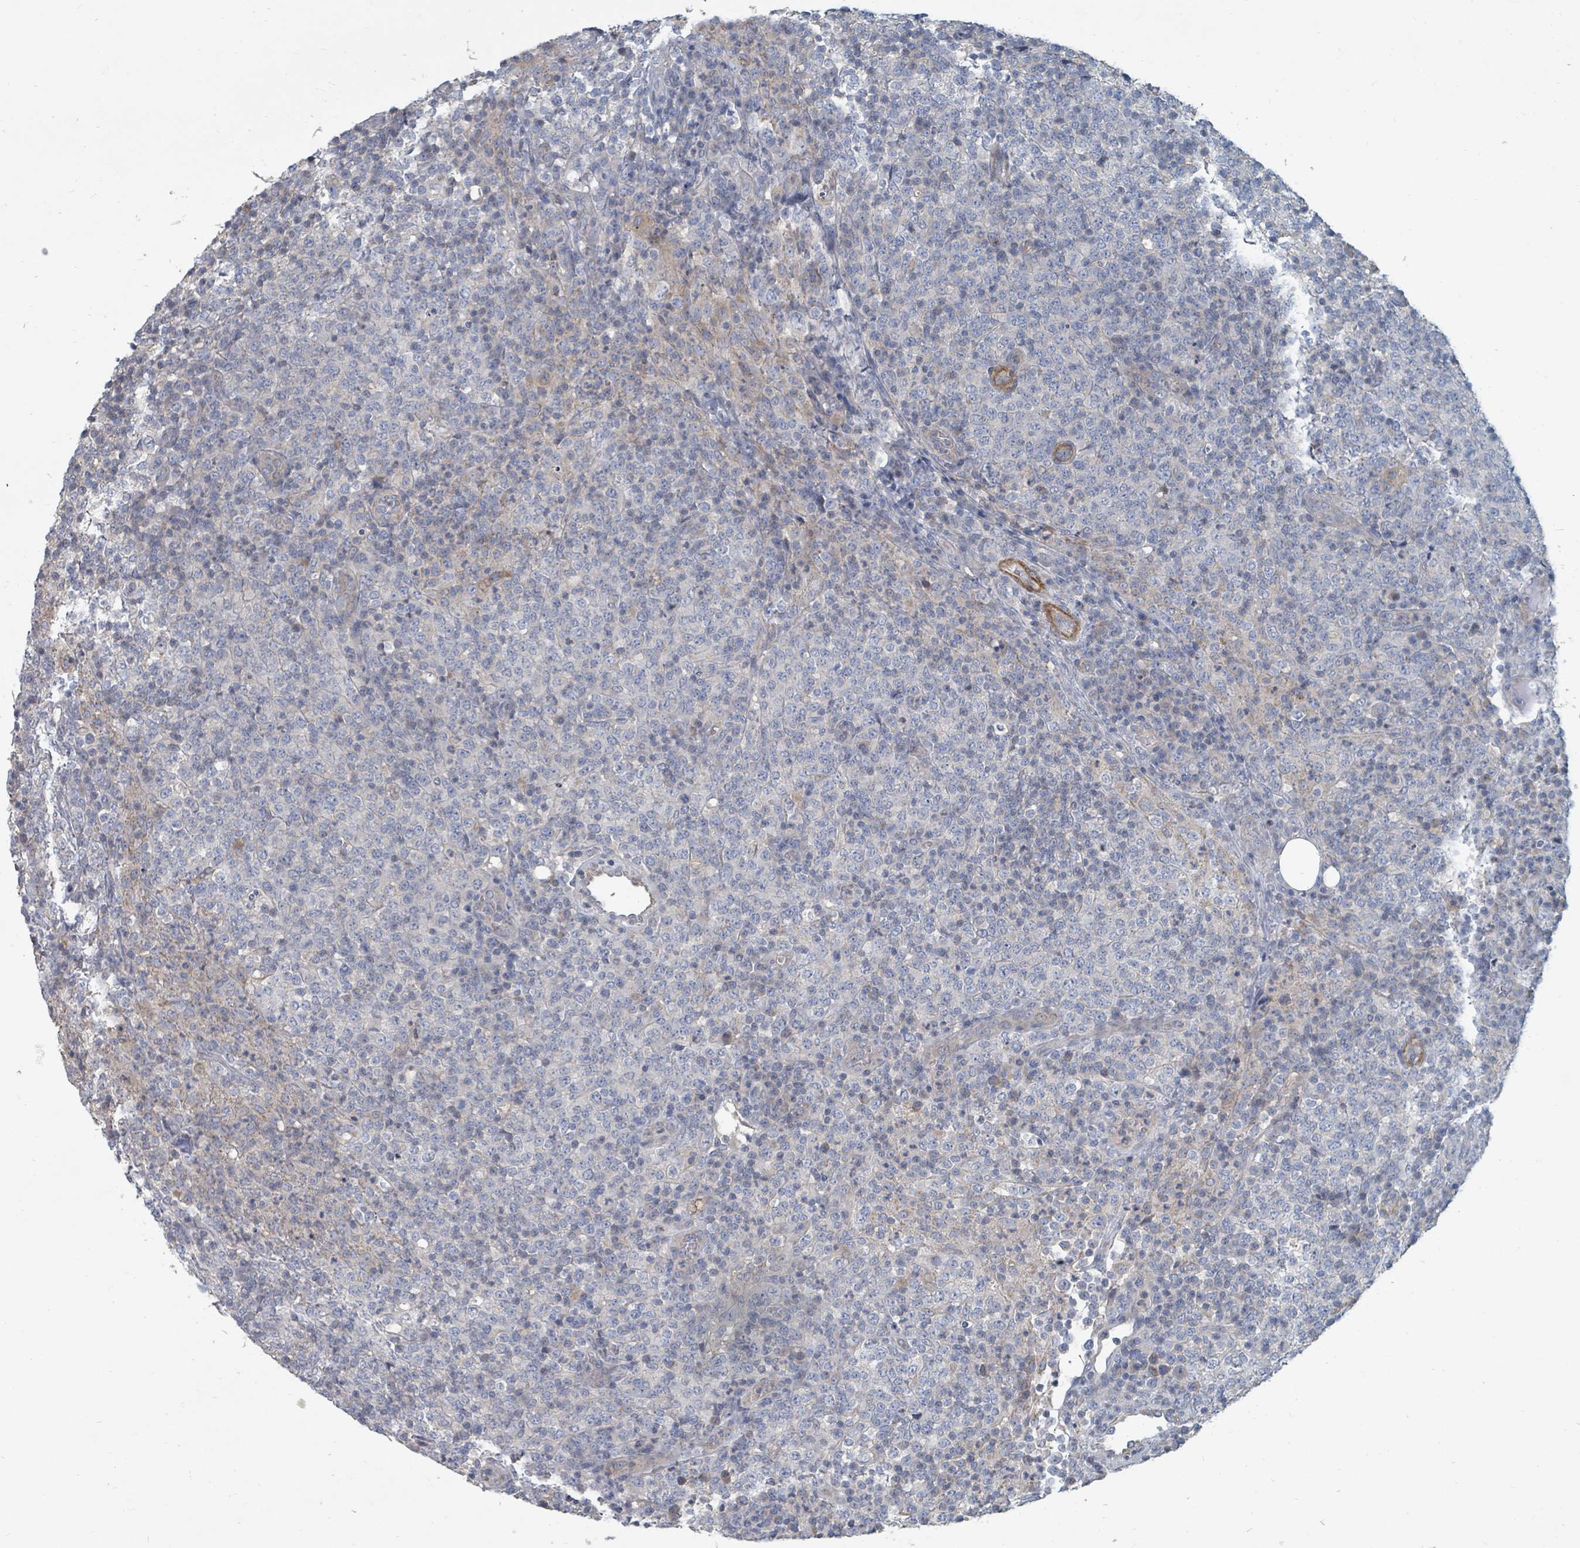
{"staining": {"intensity": "negative", "quantity": "none", "location": "none"}, "tissue": "lymphoma", "cell_type": "Tumor cells", "image_type": "cancer", "snomed": [{"axis": "morphology", "description": "Malignant lymphoma, non-Hodgkin's type, High grade"}, {"axis": "topography", "description": "Lymph node"}], "caption": "Tumor cells are negative for protein expression in human malignant lymphoma, non-Hodgkin's type (high-grade). The staining was performed using DAB (3,3'-diaminobenzidine) to visualize the protein expression in brown, while the nuclei were stained in blue with hematoxylin (Magnification: 20x).", "gene": "ARGFX", "patient": {"sex": "male", "age": 54}}